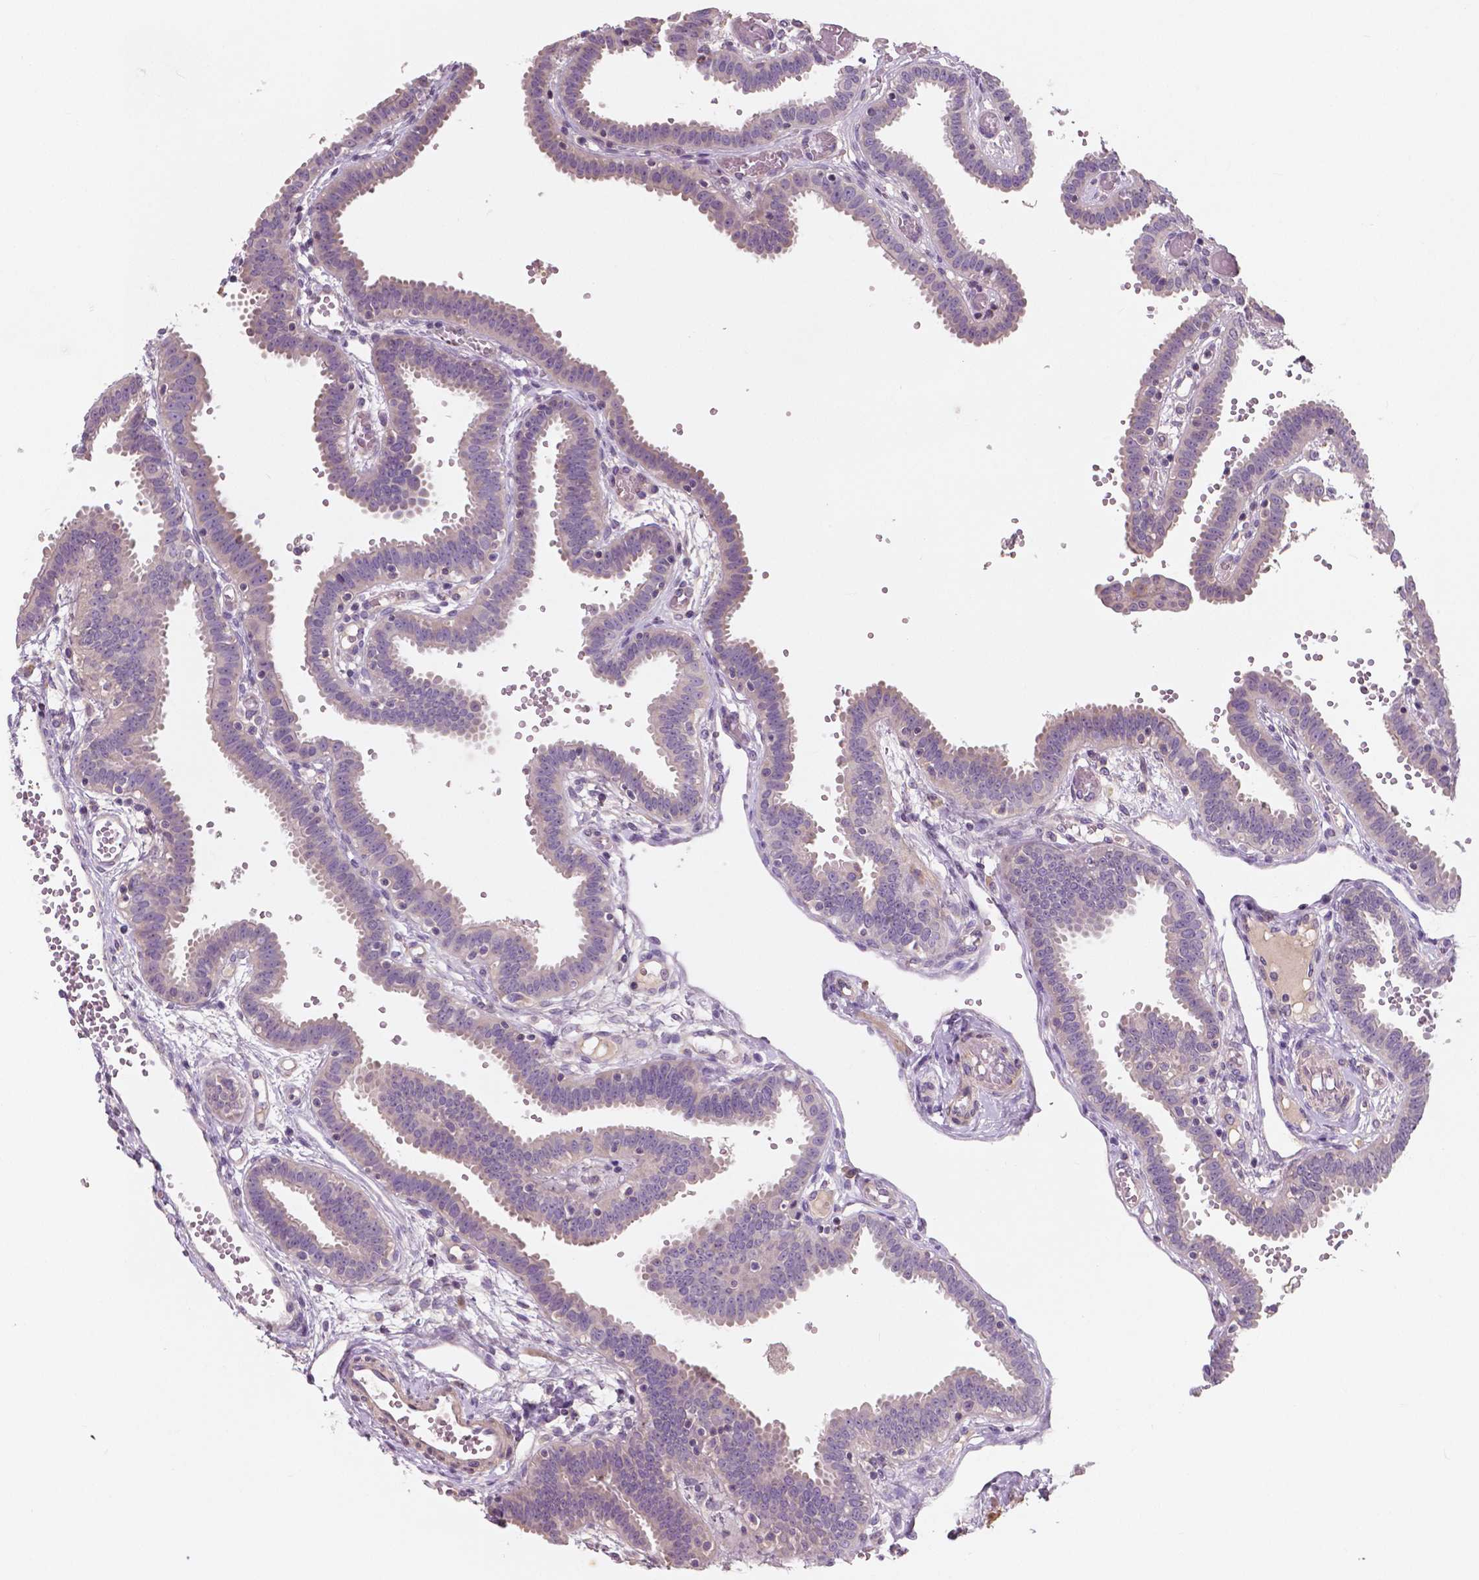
{"staining": {"intensity": "moderate", "quantity": "<25%", "location": "cytoplasmic/membranous"}, "tissue": "fallopian tube", "cell_type": "Glandular cells", "image_type": "normal", "snomed": [{"axis": "morphology", "description": "Normal tissue, NOS"}, {"axis": "topography", "description": "Fallopian tube"}], "caption": "Glandular cells exhibit moderate cytoplasmic/membranous staining in approximately <25% of cells in benign fallopian tube. (IHC, brightfield microscopy, high magnification).", "gene": "LSM14B", "patient": {"sex": "female", "age": 37}}